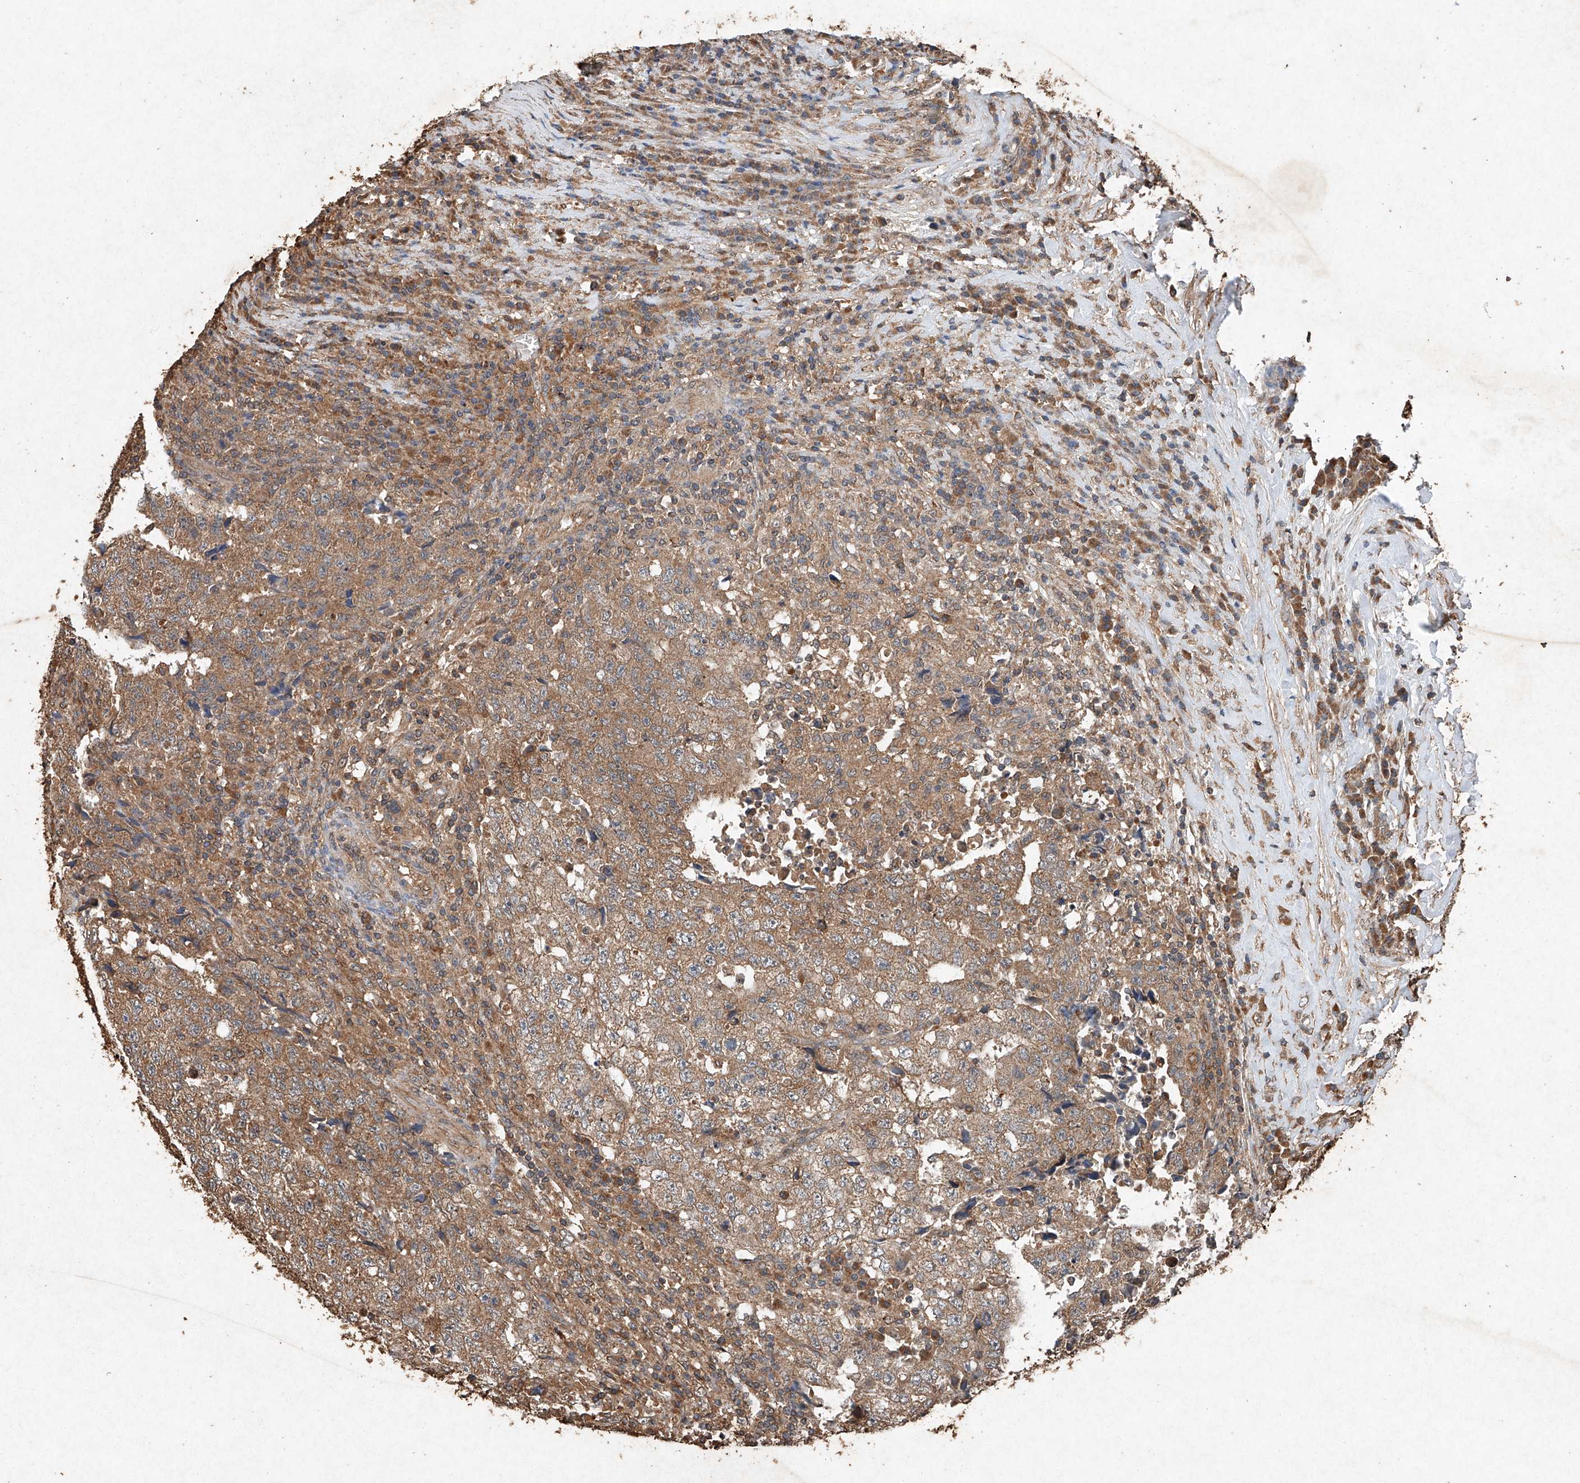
{"staining": {"intensity": "moderate", "quantity": ">75%", "location": "cytoplasmic/membranous"}, "tissue": "testis cancer", "cell_type": "Tumor cells", "image_type": "cancer", "snomed": [{"axis": "morphology", "description": "Necrosis, NOS"}, {"axis": "morphology", "description": "Carcinoma, Embryonal, NOS"}, {"axis": "topography", "description": "Testis"}], "caption": "This is a histology image of immunohistochemistry staining of testis embryonal carcinoma, which shows moderate positivity in the cytoplasmic/membranous of tumor cells.", "gene": "STK3", "patient": {"sex": "male", "age": 19}}